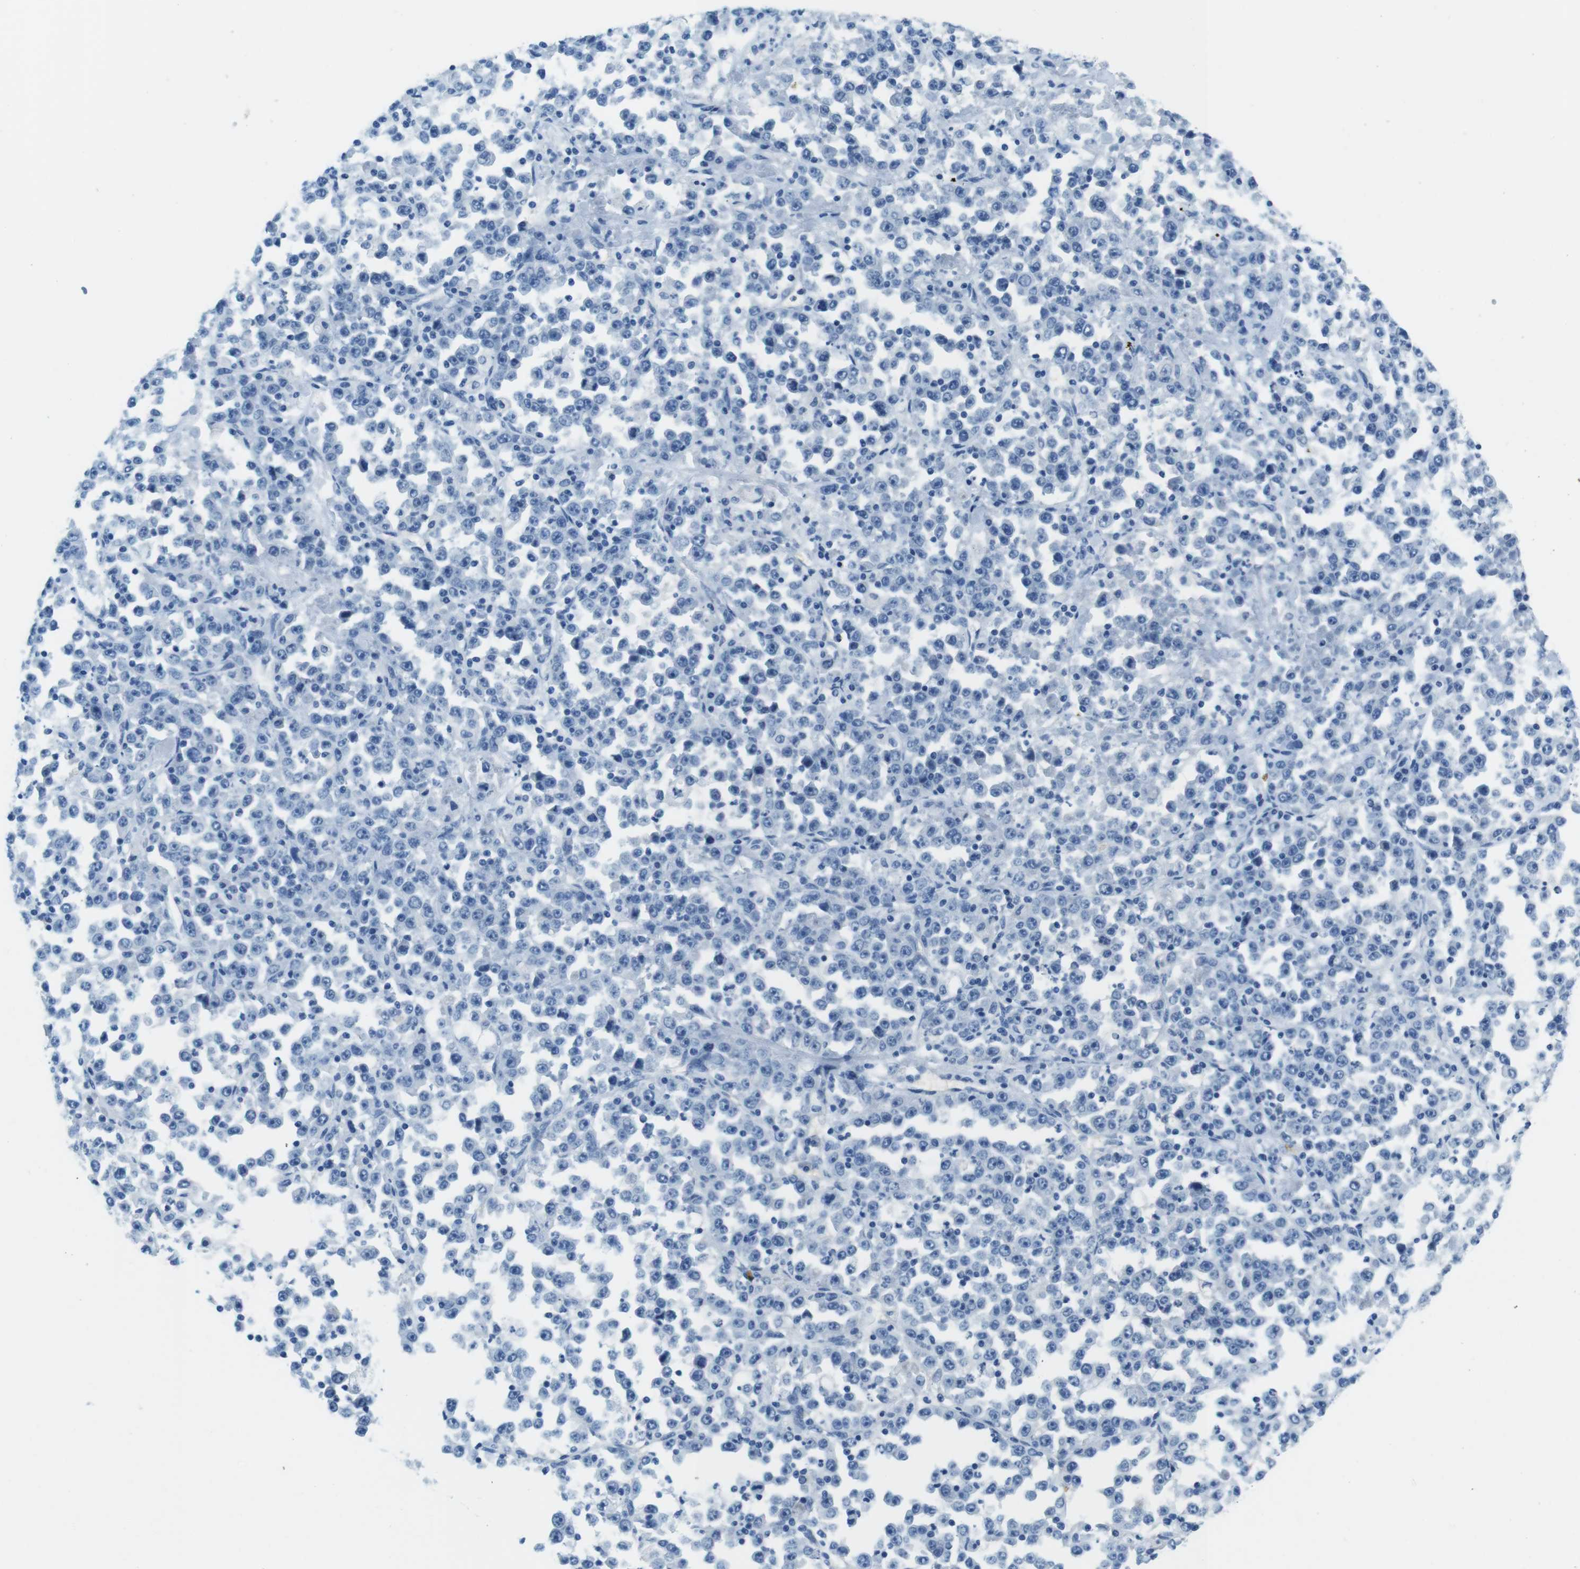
{"staining": {"intensity": "negative", "quantity": "none", "location": "none"}, "tissue": "stomach cancer", "cell_type": "Tumor cells", "image_type": "cancer", "snomed": [{"axis": "morphology", "description": "Normal tissue, NOS"}, {"axis": "morphology", "description": "Adenocarcinoma, NOS"}, {"axis": "topography", "description": "Stomach, upper"}, {"axis": "topography", "description": "Stomach"}], "caption": "Tumor cells show no significant protein staining in stomach cancer.", "gene": "TFAP2C", "patient": {"sex": "male", "age": 59}}